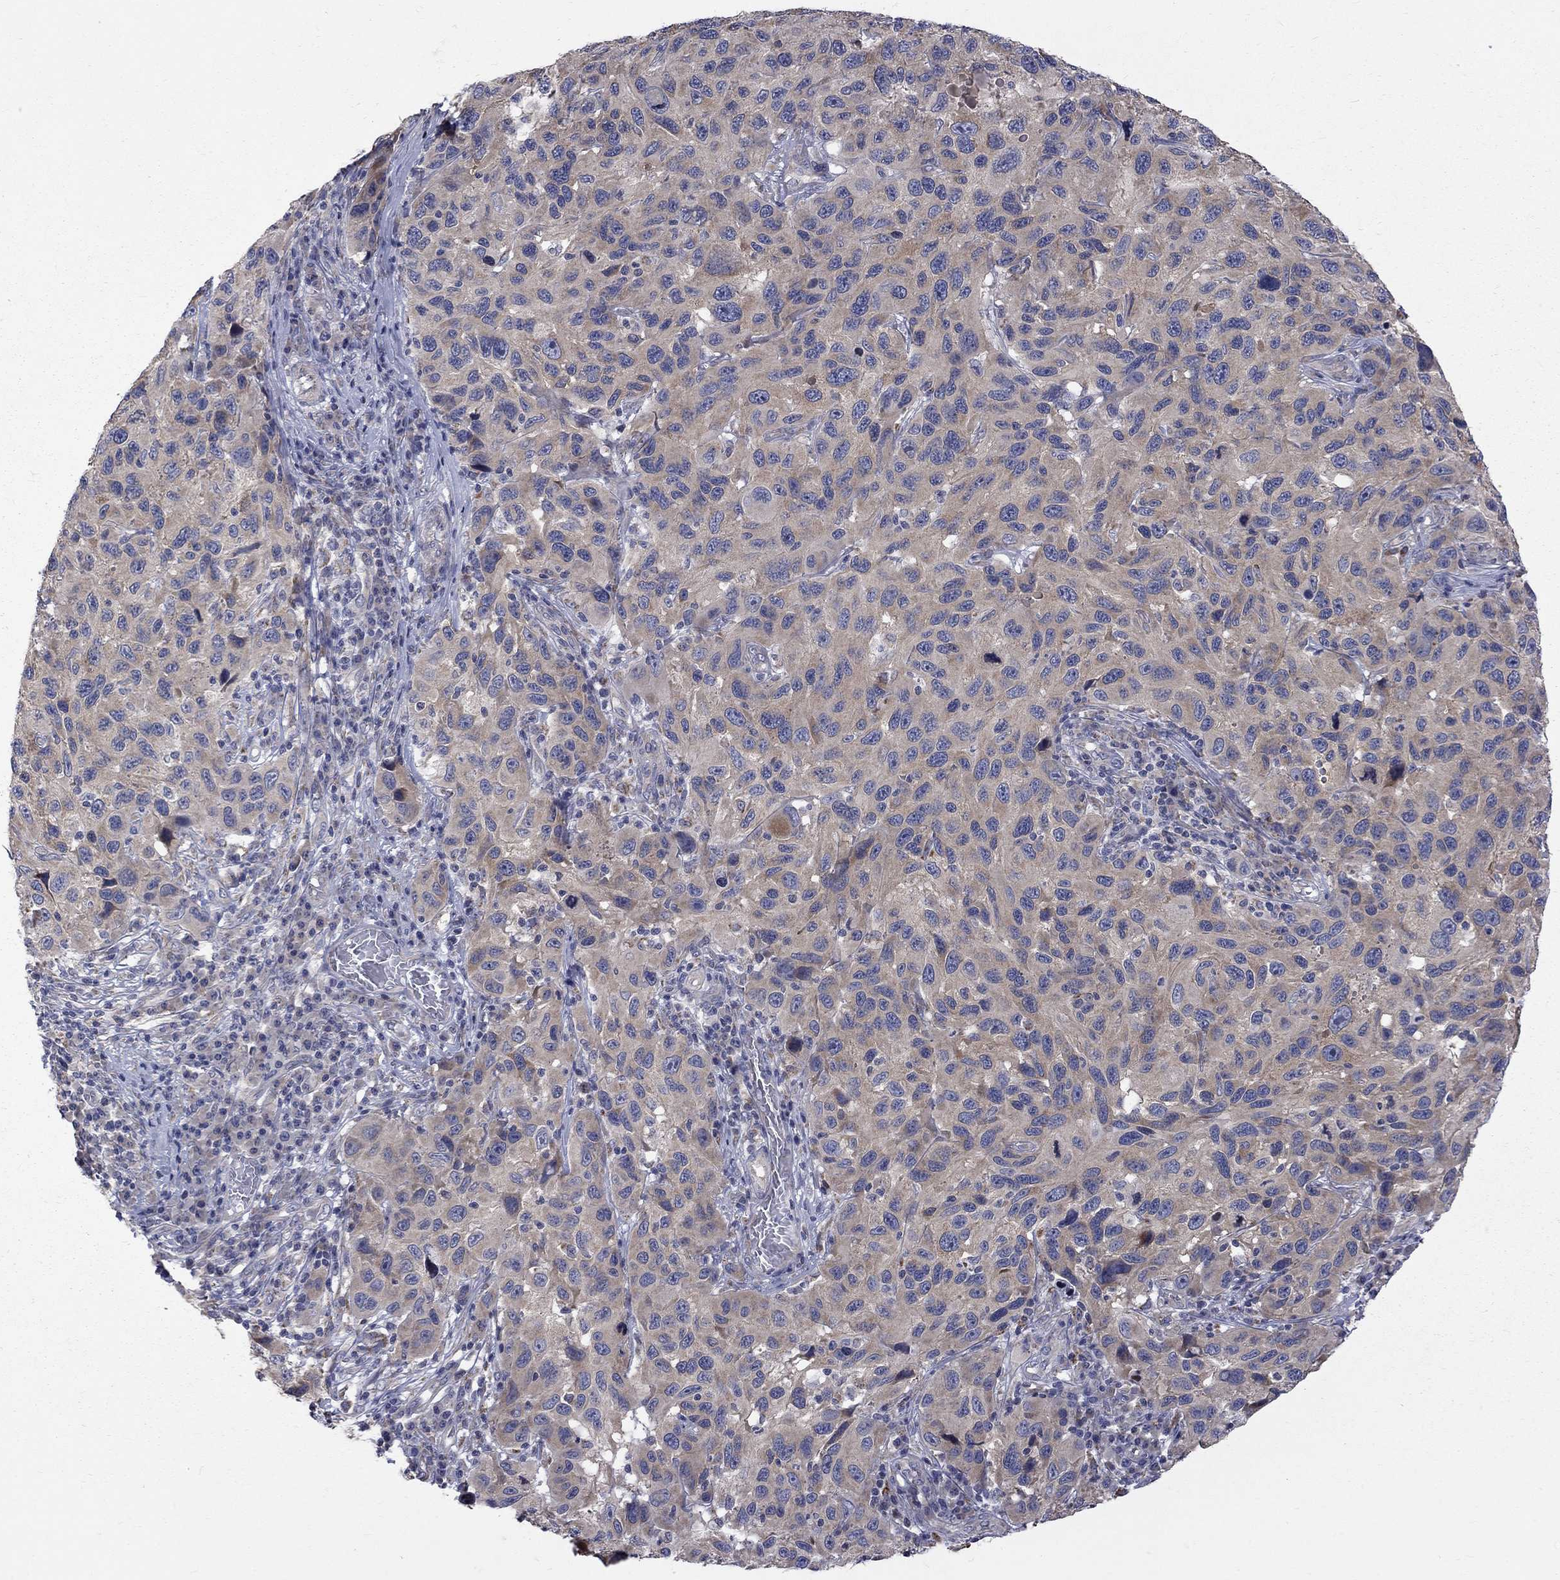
{"staining": {"intensity": "weak", "quantity": "25%-75%", "location": "cytoplasmic/membranous"}, "tissue": "melanoma", "cell_type": "Tumor cells", "image_type": "cancer", "snomed": [{"axis": "morphology", "description": "Malignant melanoma, NOS"}, {"axis": "topography", "description": "Skin"}], "caption": "Malignant melanoma stained with a protein marker displays weak staining in tumor cells.", "gene": "SH2B1", "patient": {"sex": "male", "age": 53}}